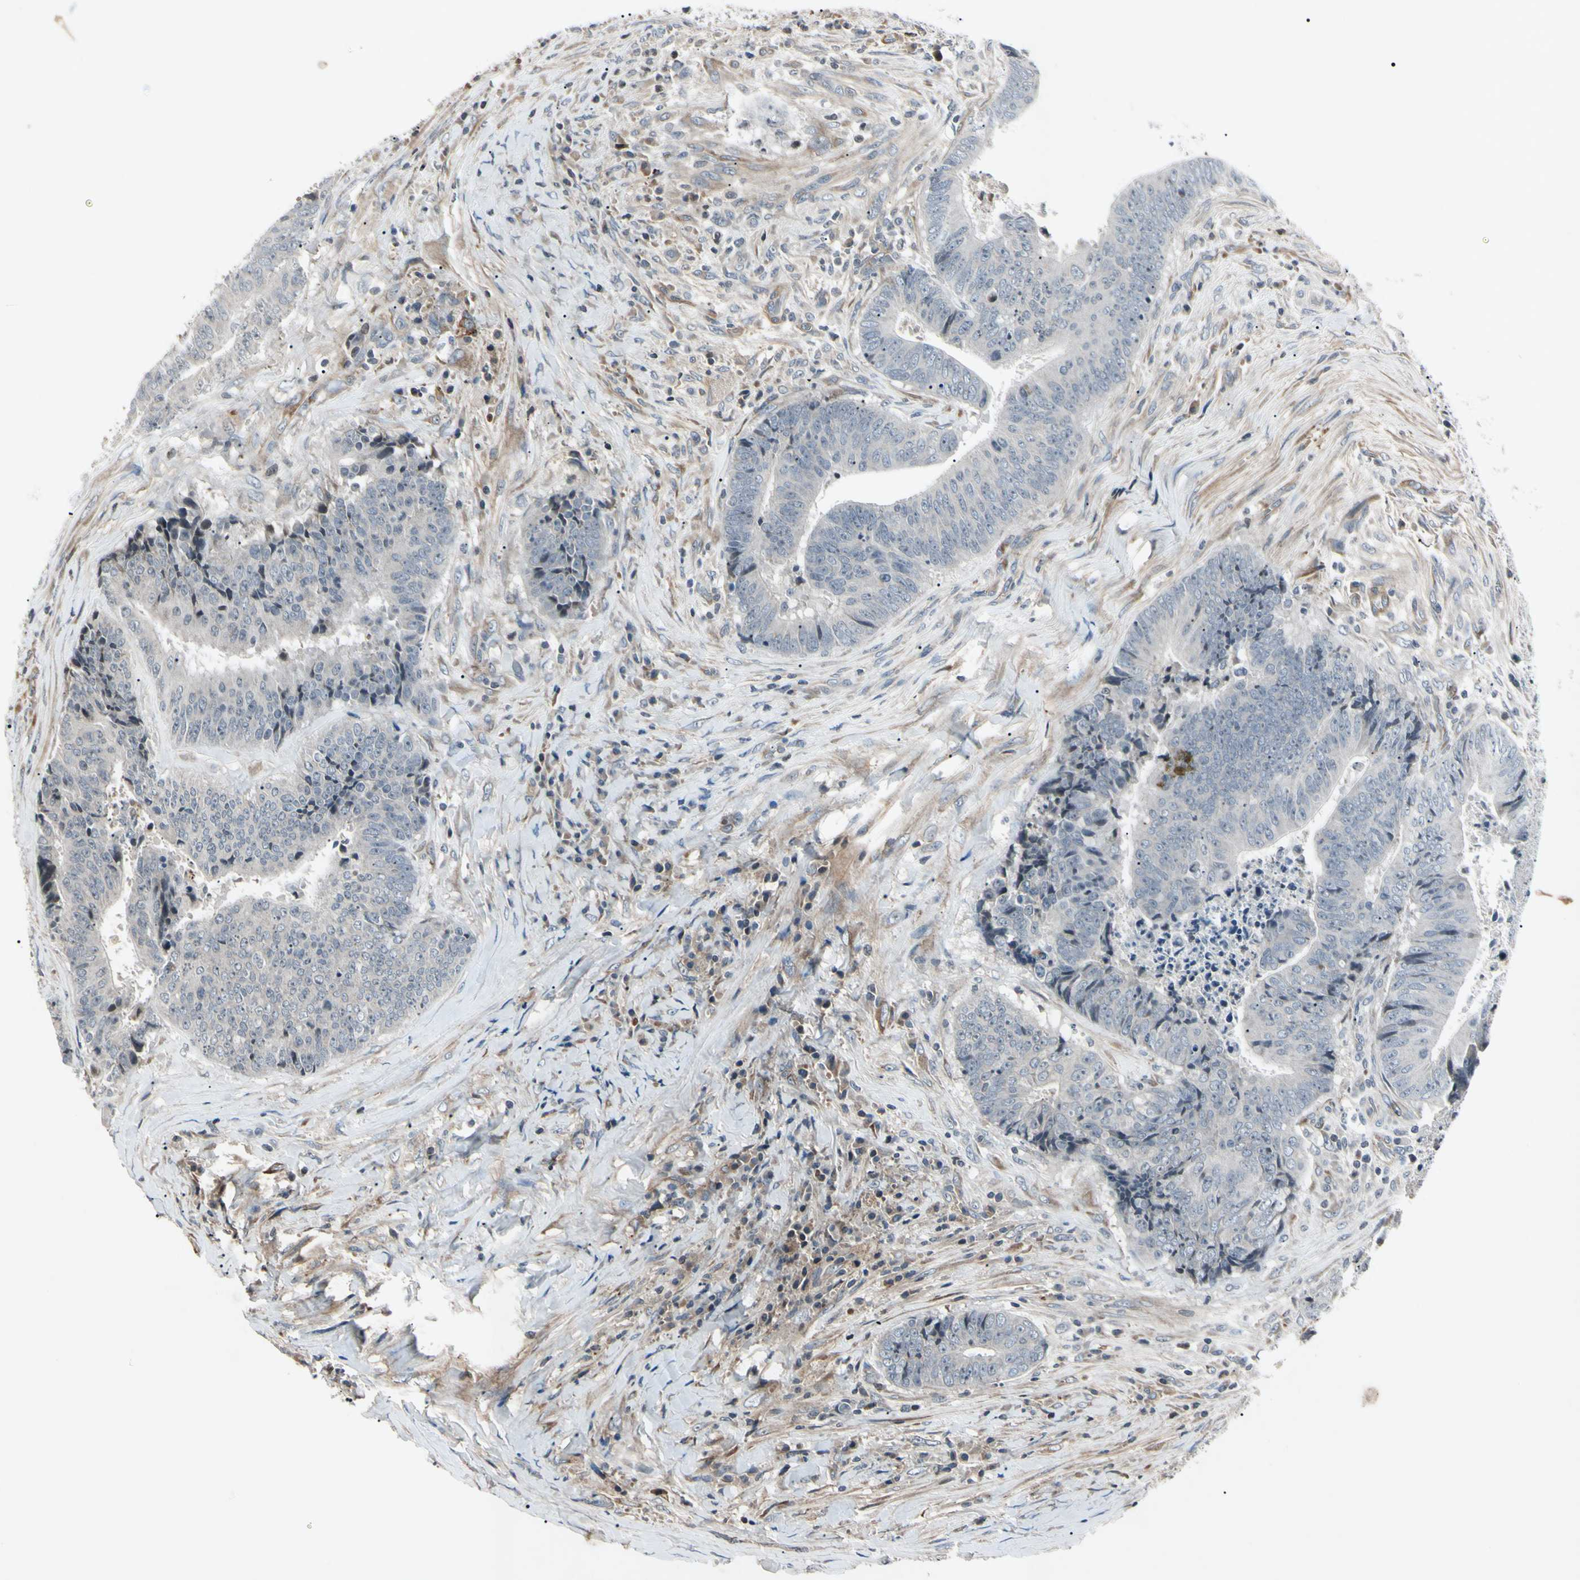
{"staining": {"intensity": "negative", "quantity": "none", "location": "none"}, "tissue": "colorectal cancer", "cell_type": "Tumor cells", "image_type": "cancer", "snomed": [{"axis": "morphology", "description": "Adenocarcinoma, NOS"}, {"axis": "topography", "description": "Rectum"}], "caption": "DAB (3,3'-diaminobenzidine) immunohistochemical staining of colorectal adenocarcinoma displays no significant positivity in tumor cells.", "gene": "AEBP1", "patient": {"sex": "male", "age": 72}}